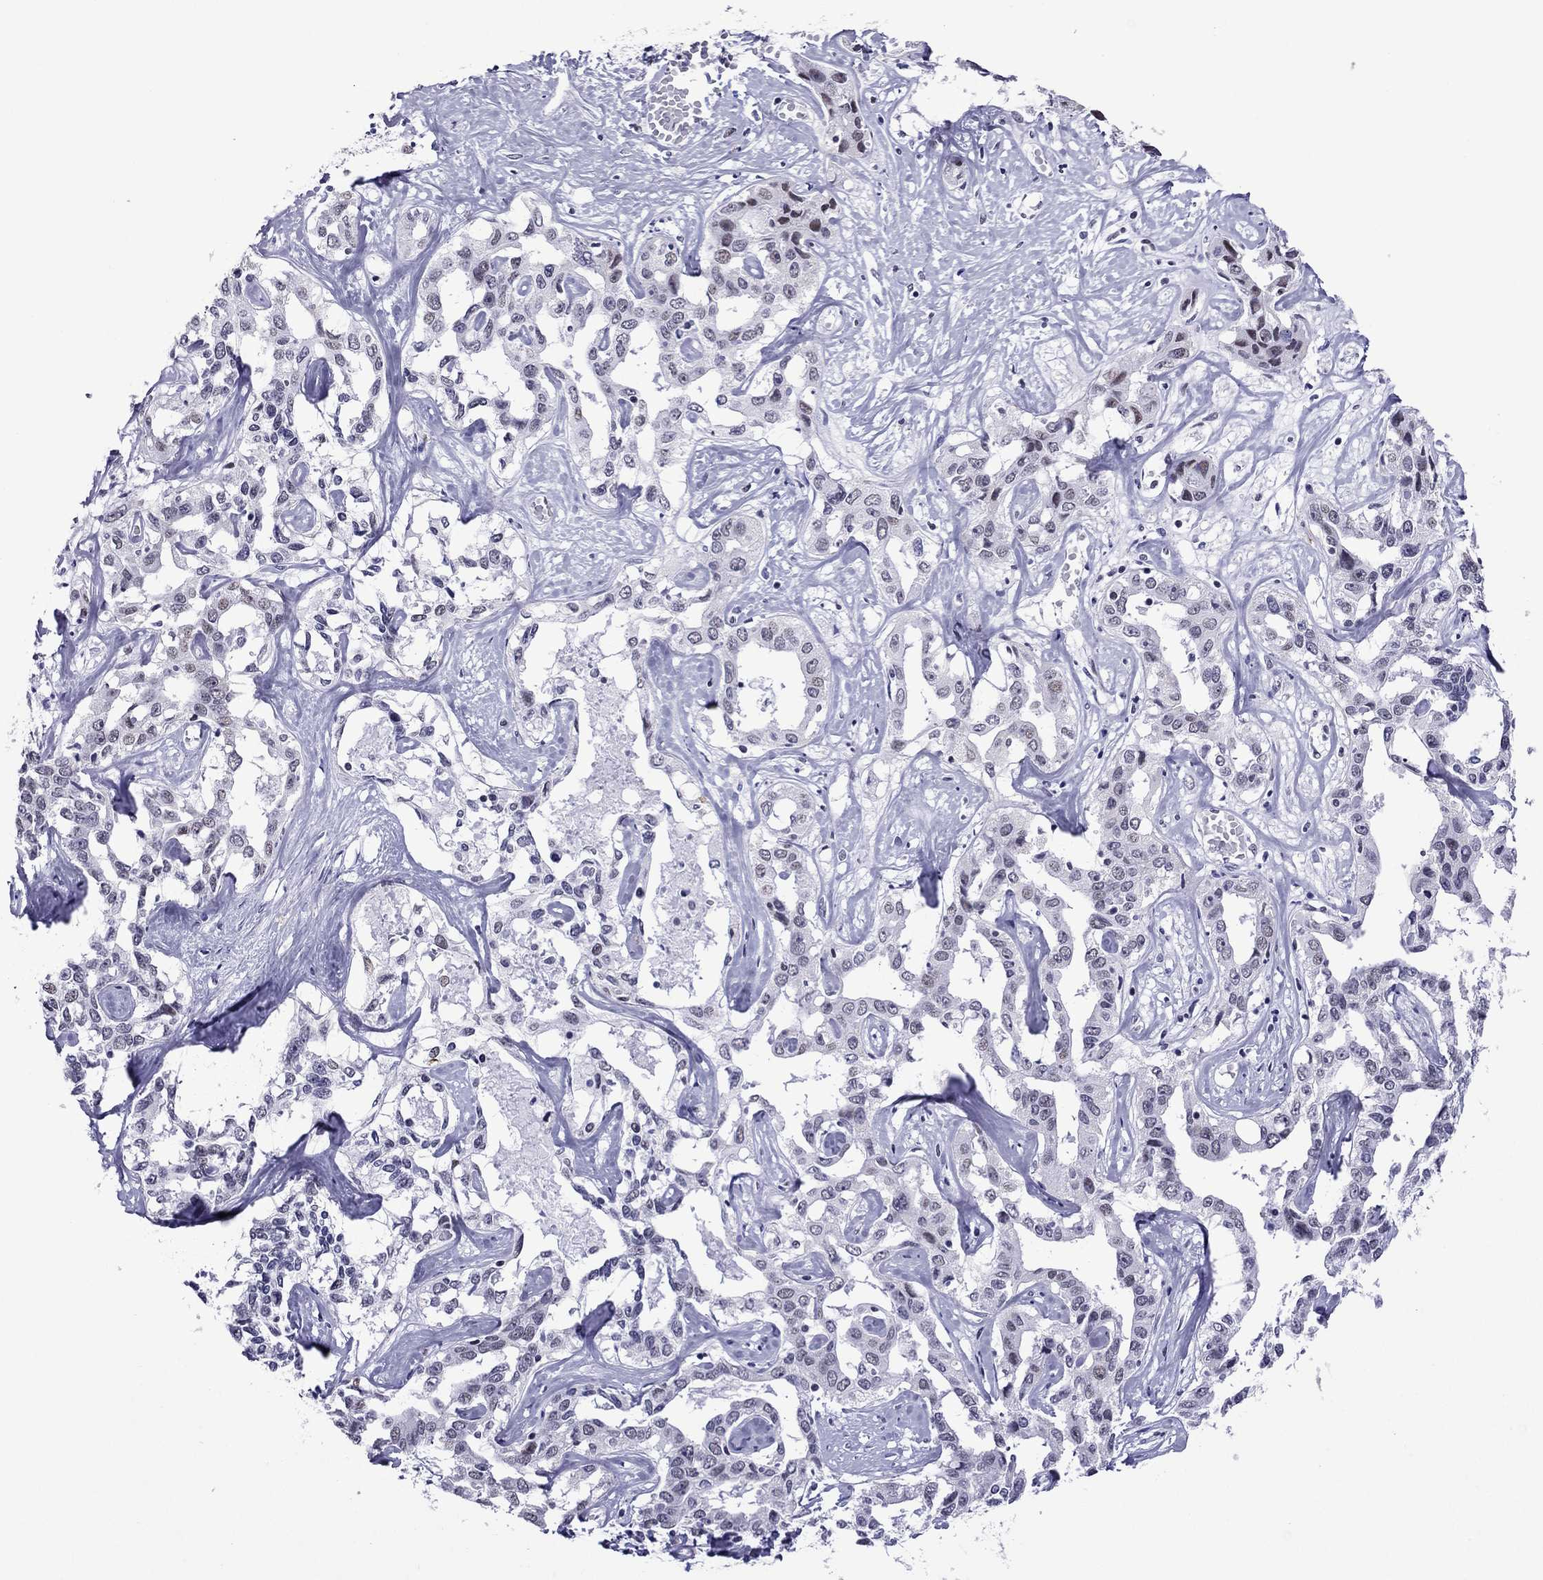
{"staining": {"intensity": "negative", "quantity": "none", "location": "none"}, "tissue": "liver cancer", "cell_type": "Tumor cells", "image_type": "cancer", "snomed": [{"axis": "morphology", "description": "Cholangiocarcinoma"}, {"axis": "topography", "description": "Liver"}], "caption": "Immunohistochemical staining of liver cancer (cholangiocarcinoma) demonstrates no significant staining in tumor cells.", "gene": "ZNF646", "patient": {"sex": "male", "age": 59}}